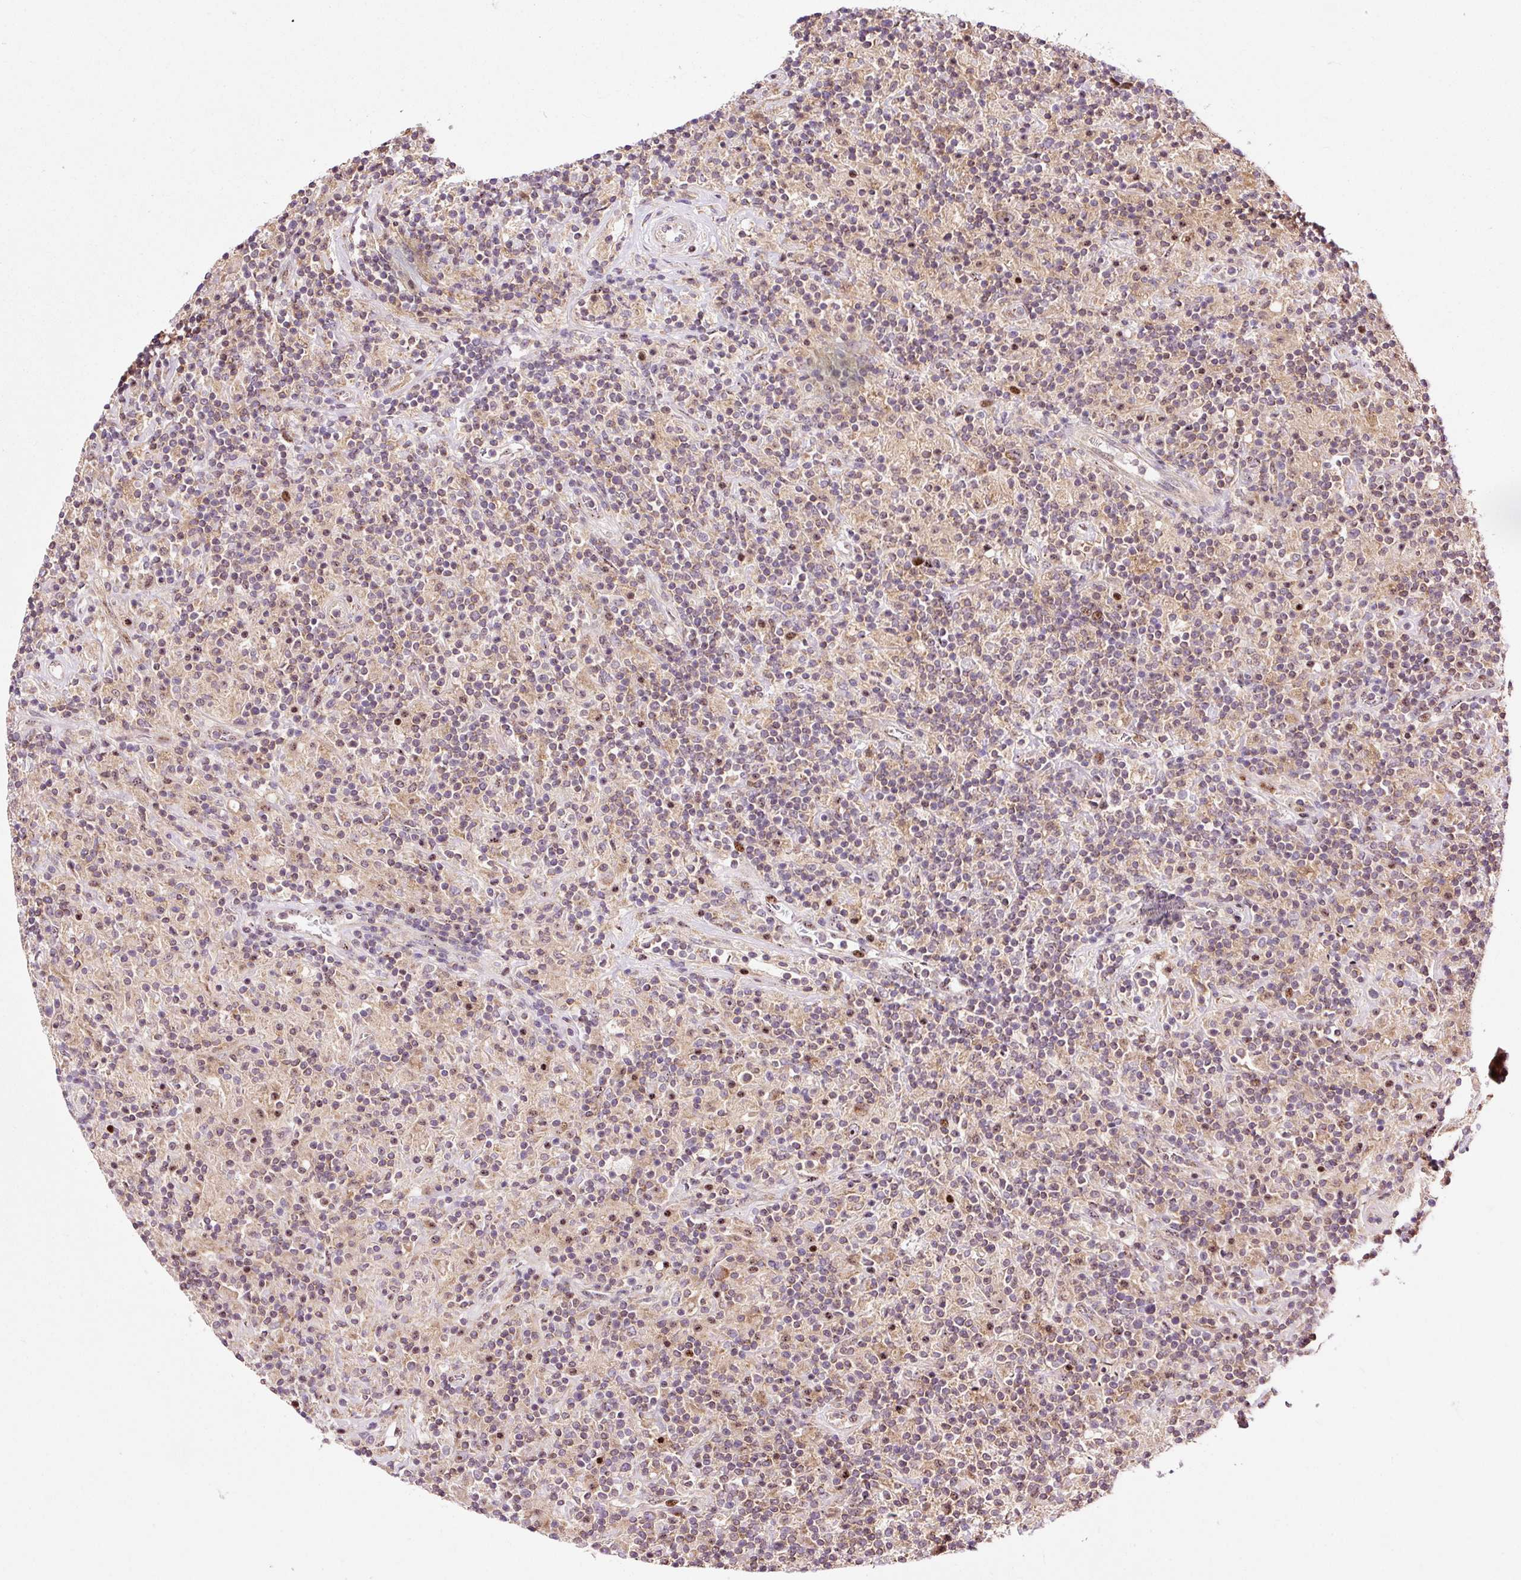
{"staining": {"intensity": "weak", "quantity": "25%-75%", "location": "cytoplasmic/membranous"}, "tissue": "lymphoma", "cell_type": "Tumor cells", "image_type": "cancer", "snomed": [{"axis": "morphology", "description": "Hodgkin's disease, NOS"}, {"axis": "topography", "description": "Lymph node"}], "caption": "A brown stain highlights weak cytoplasmic/membranous positivity of a protein in human lymphoma tumor cells.", "gene": "BOLA3", "patient": {"sex": "male", "age": 70}}